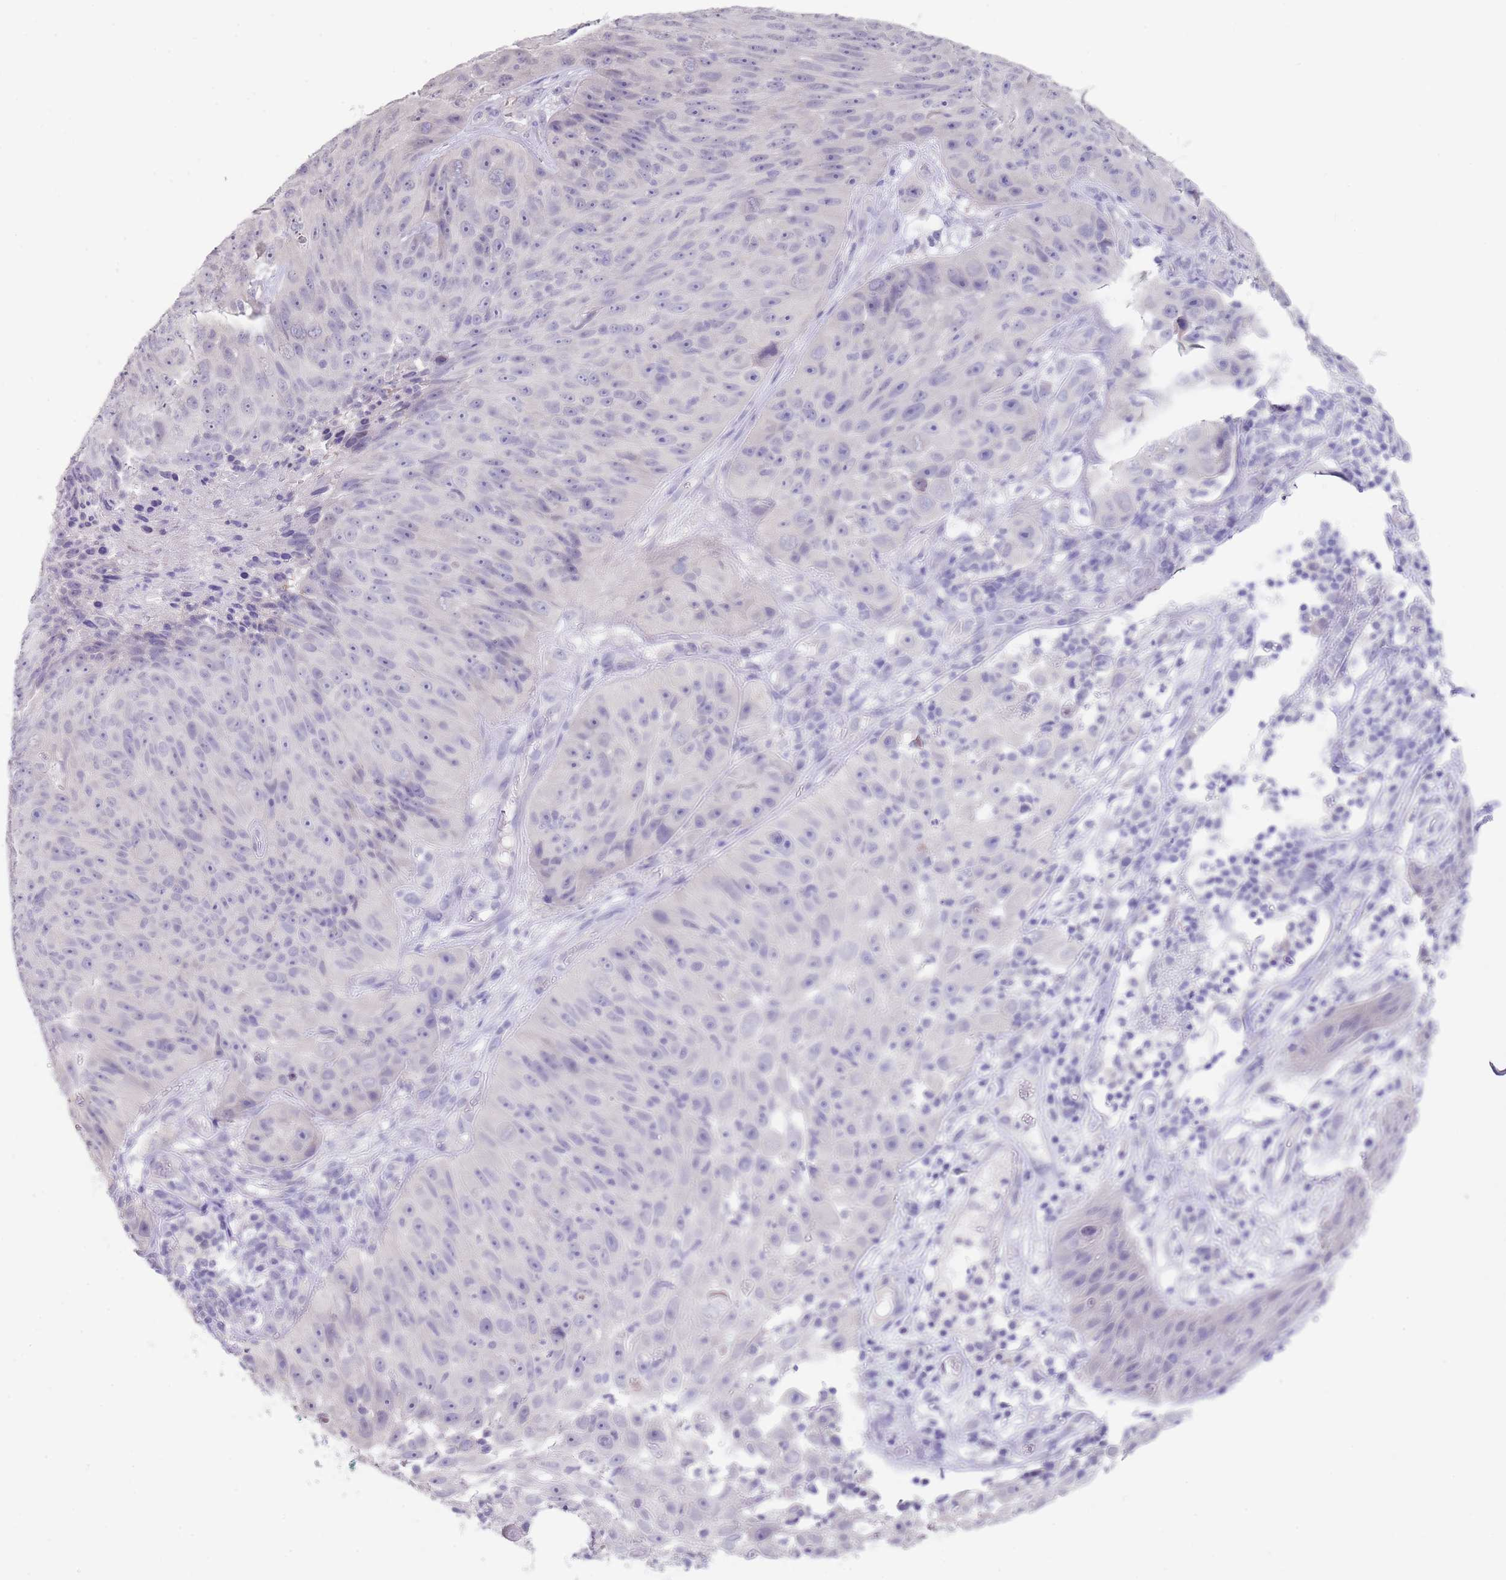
{"staining": {"intensity": "negative", "quantity": "none", "location": "none"}, "tissue": "skin cancer", "cell_type": "Tumor cells", "image_type": "cancer", "snomed": [{"axis": "morphology", "description": "Squamous cell carcinoma, NOS"}, {"axis": "topography", "description": "Skin"}], "caption": "There is no significant expression in tumor cells of skin squamous cell carcinoma.", "gene": "SPIRE2", "patient": {"sex": "female", "age": 87}}